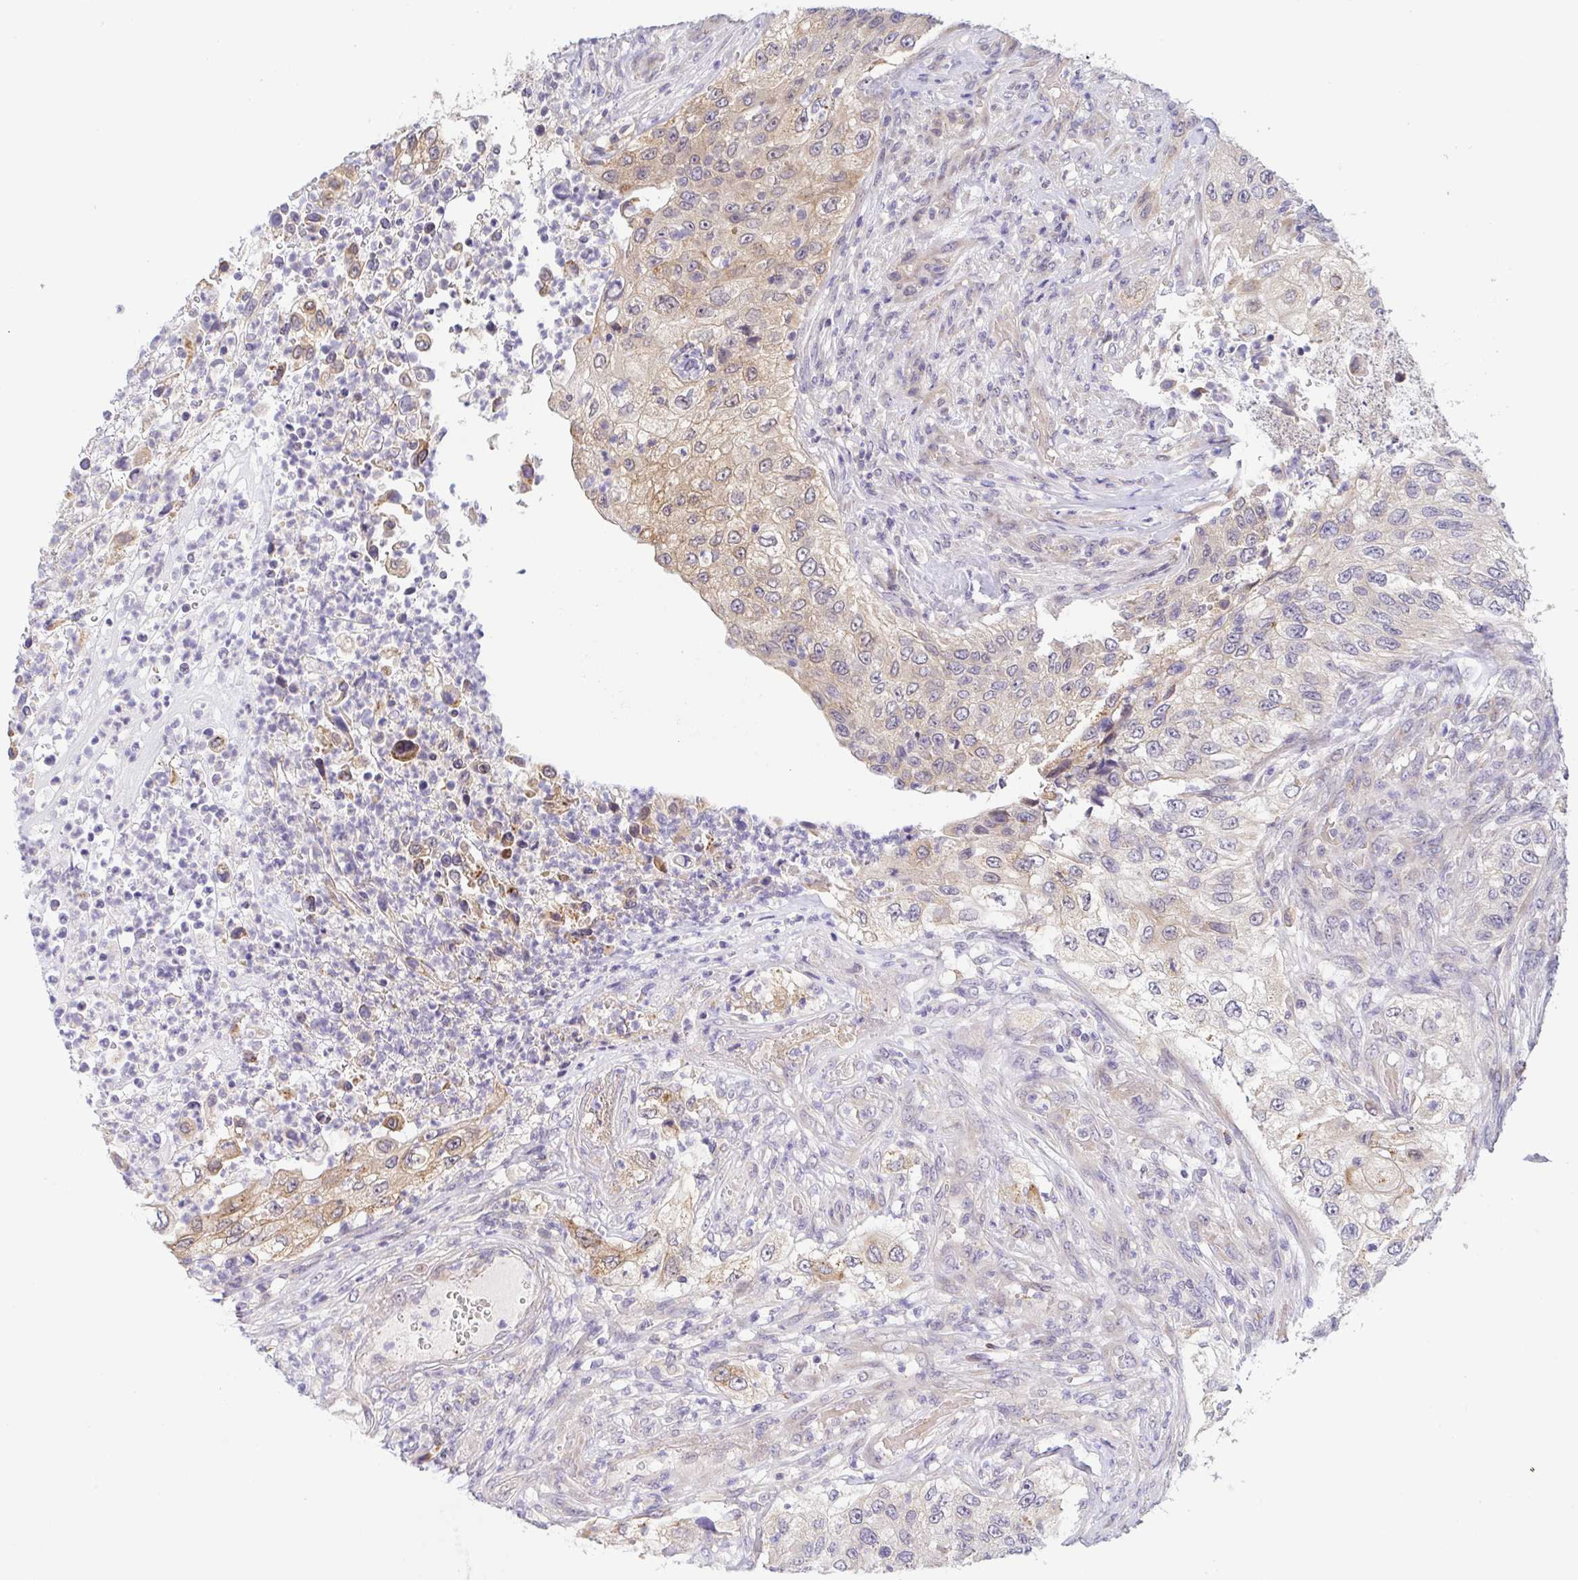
{"staining": {"intensity": "weak", "quantity": "<25%", "location": "cytoplasmic/membranous"}, "tissue": "urothelial cancer", "cell_type": "Tumor cells", "image_type": "cancer", "snomed": [{"axis": "morphology", "description": "Urothelial carcinoma, High grade"}, {"axis": "topography", "description": "Urinary bladder"}], "caption": "There is no significant positivity in tumor cells of urothelial cancer.", "gene": "BCL2L1", "patient": {"sex": "female", "age": 60}}